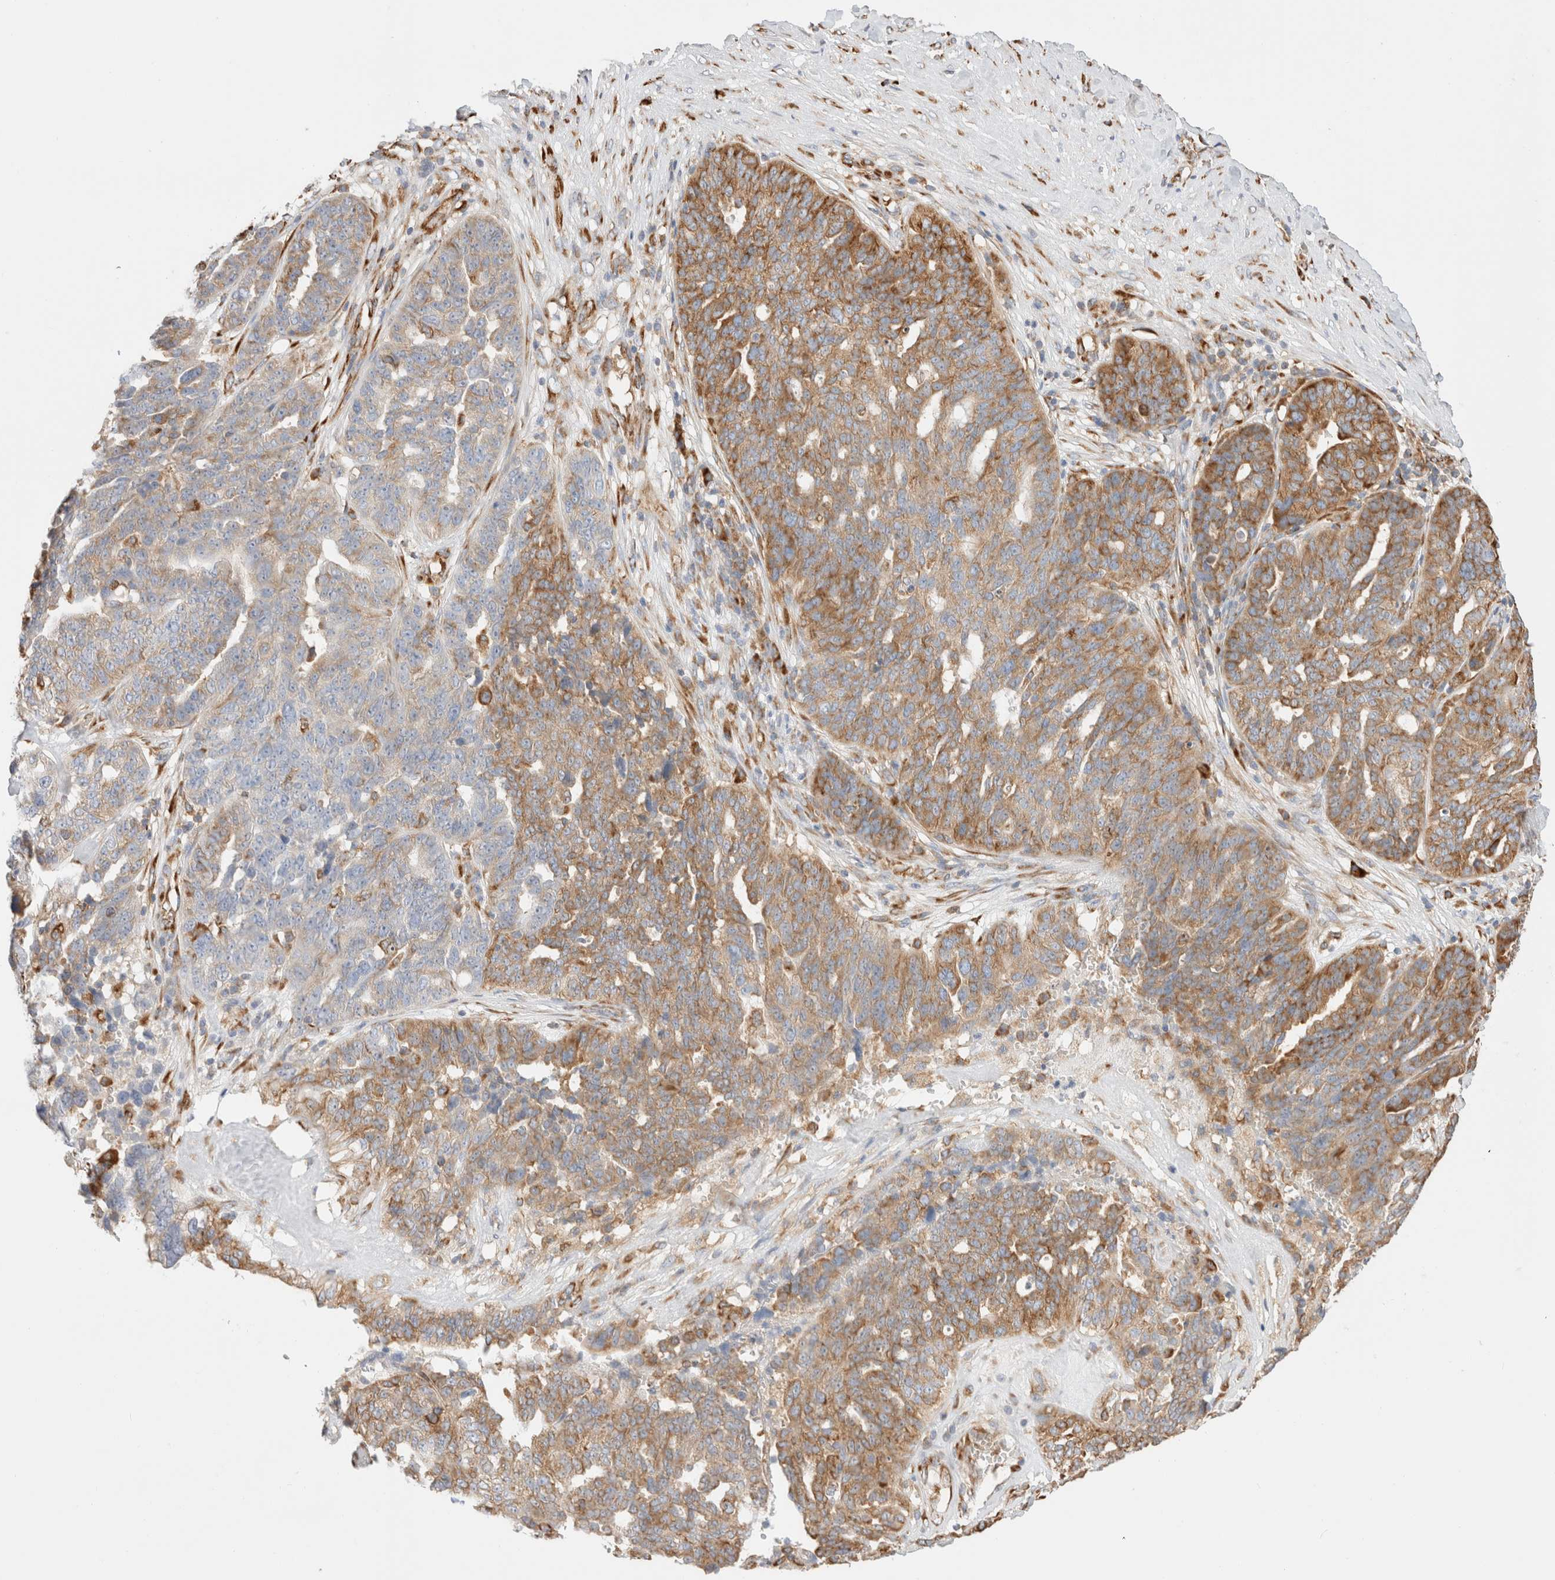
{"staining": {"intensity": "moderate", "quantity": ">75%", "location": "cytoplasmic/membranous"}, "tissue": "ovarian cancer", "cell_type": "Tumor cells", "image_type": "cancer", "snomed": [{"axis": "morphology", "description": "Cystadenocarcinoma, serous, NOS"}, {"axis": "topography", "description": "Ovary"}], "caption": "Brown immunohistochemical staining in ovarian serous cystadenocarcinoma exhibits moderate cytoplasmic/membranous positivity in approximately >75% of tumor cells.", "gene": "ZC2HC1A", "patient": {"sex": "female", "age": 59}}